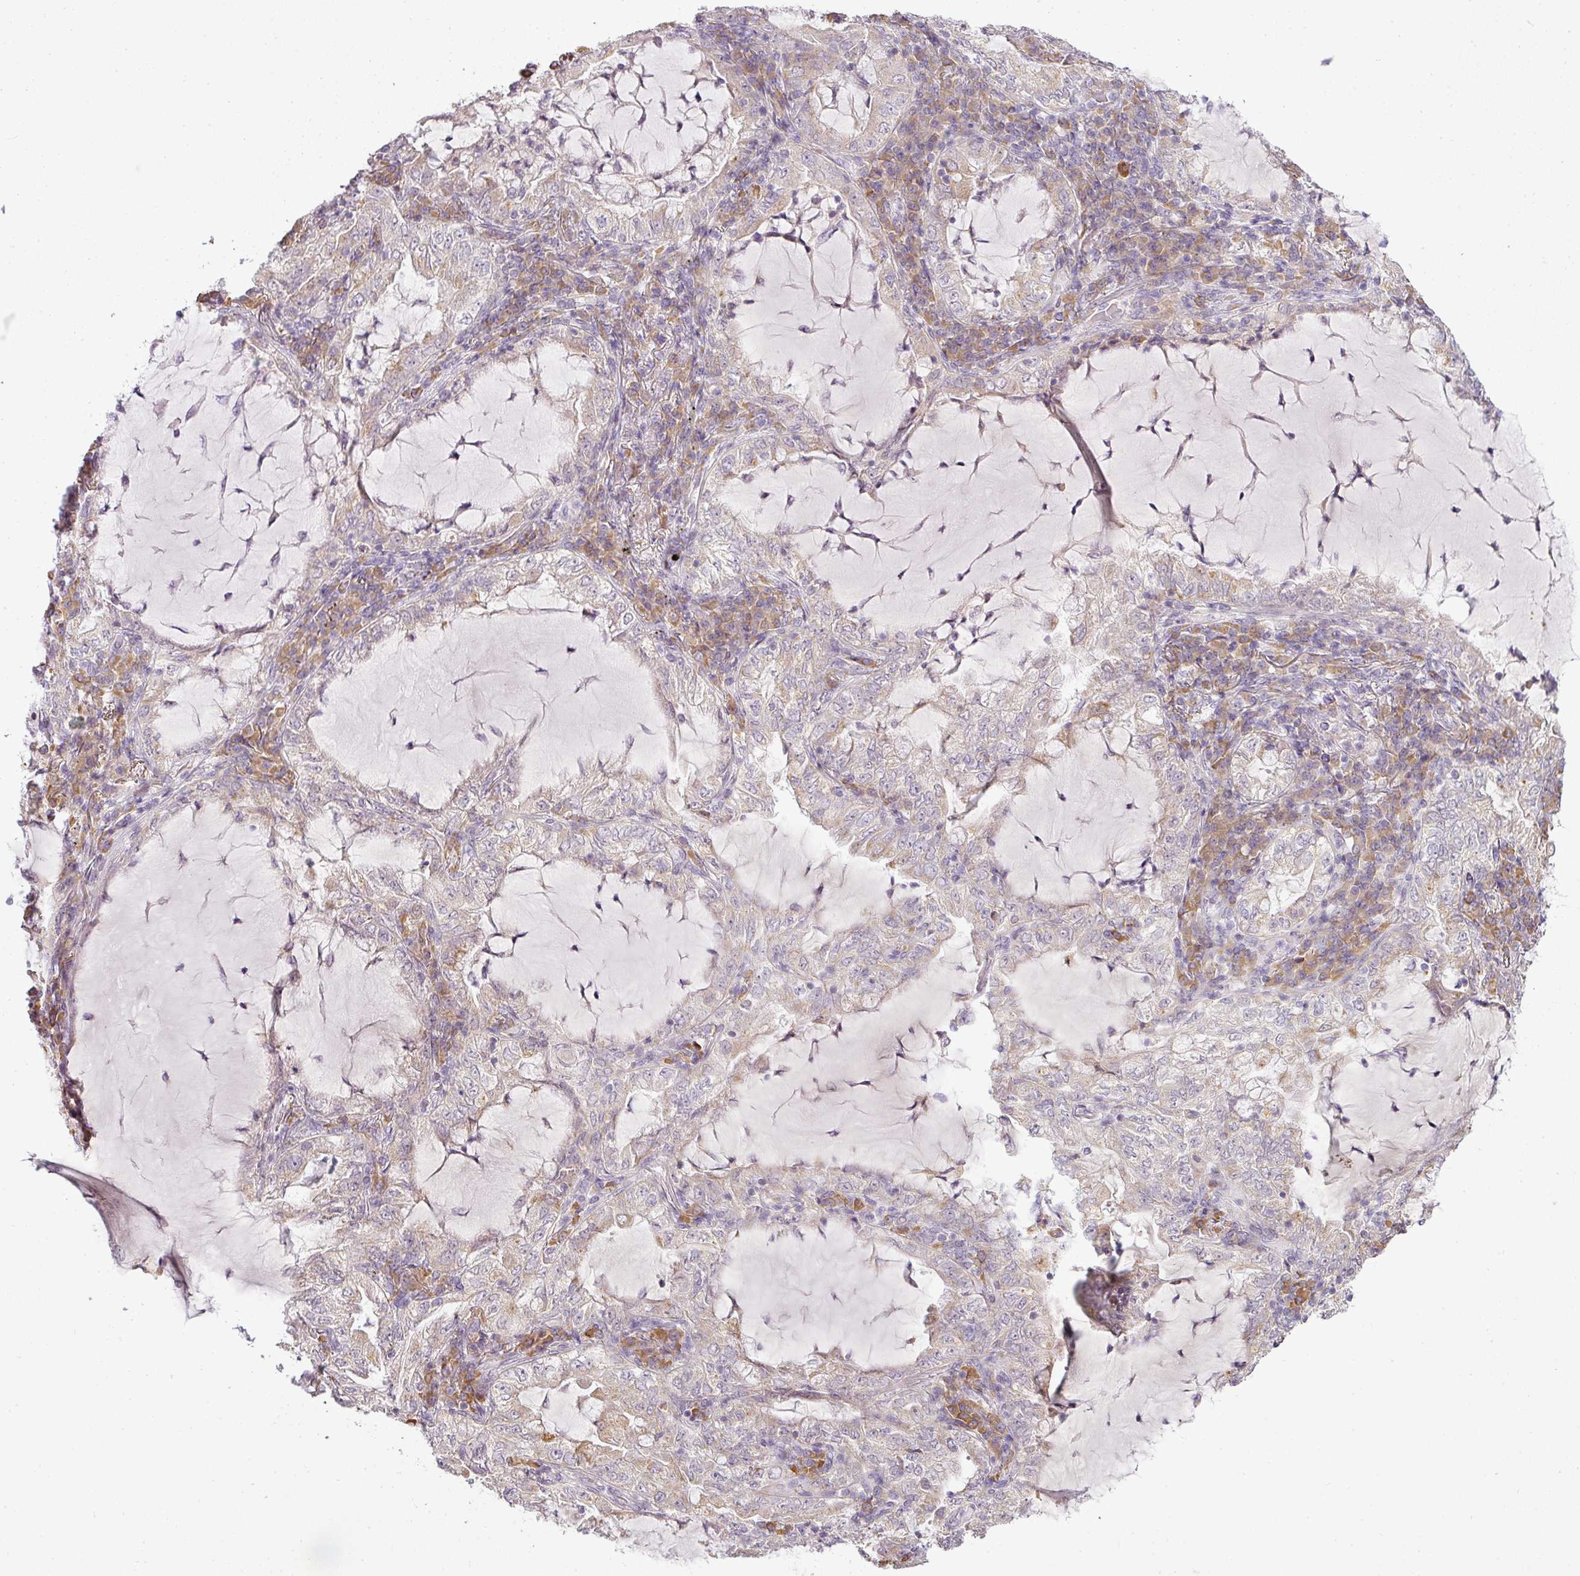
{"staining": {"intensity": "weak", "quantity": "25%-75%", "location": "cytoplasmic/membranous"}, "tissue": "lung cancer", "cell_type": "Tumor cells", "image_type": "cancer", "snomed": [{"axis": "morphology", "description": "Adenocarcinoma, NOS"}, {"axis": "topography", "description": "Lung"}], "caption": "Approximately 25%-75% of tumor cells in human lung cancer (adenocarcinoma) demonstrate weak cytoplasmic/membranous protein positivity as visualized by brown immunohistochemical staining.", "gene": "LY75", "patient": {"sex": "female", "age": 73}}